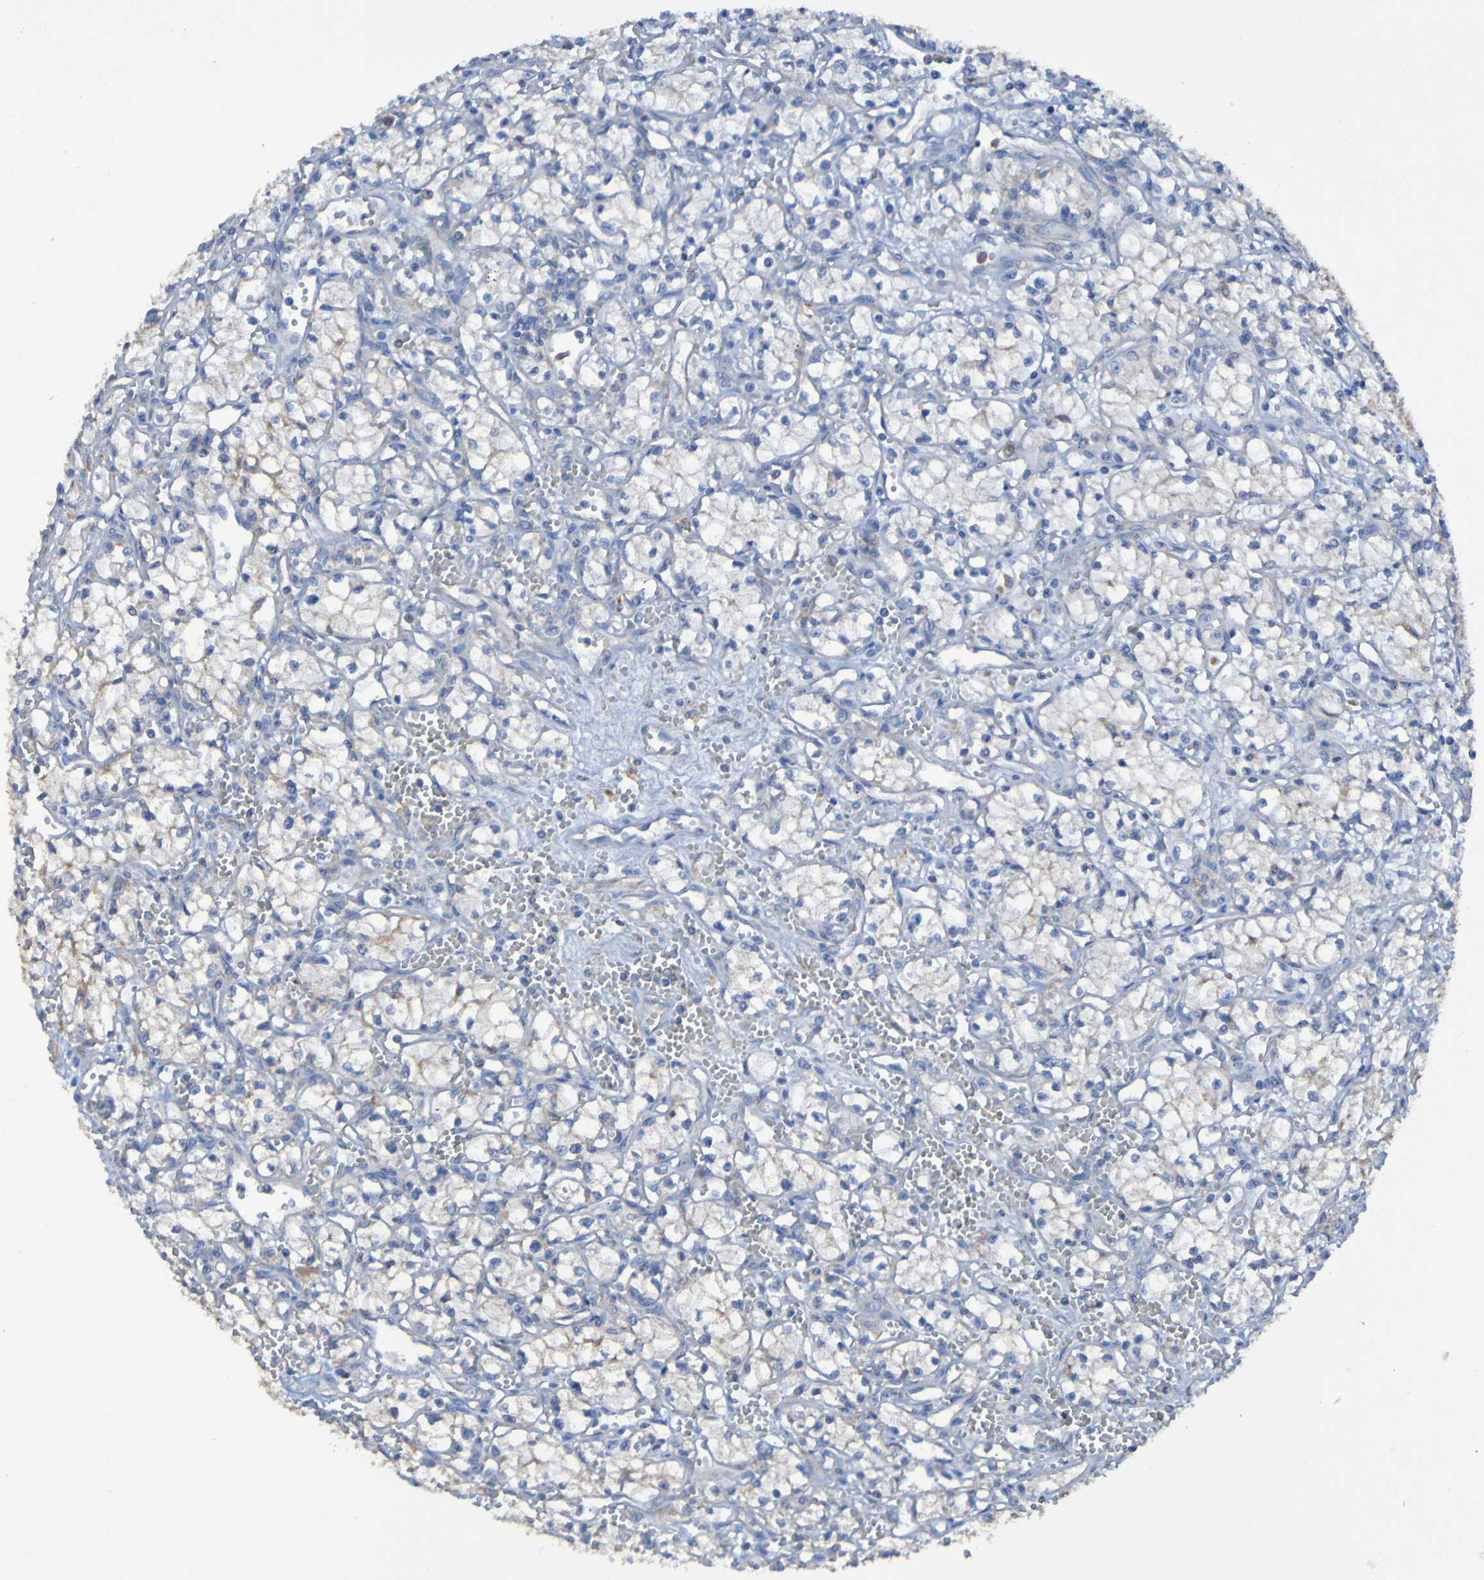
{"staining": {"intensity": "negative", "quantity": "none", "location": "none"}, "tissue": "renal cancer", "cell_type": "Tumor cells", "image_type": "cancer", "snomed": [{"axis": "morphology", "description": "Normal tissue, NOS"}, {"axis": "morphology", "description": "Adenocarcinoma, NOS"}, {"axis": "topography", "description": "Kidney"}], "caption": "This image is of renal cancer stained with immunohistochemistry to label a protein in brown with the nuclei are counter-stained blue. There is no staining in tumor cells. (DAB IHC, high magnification).", "gene": "ARHGEF16", "patient": {"sex": "male", "age": 59}}